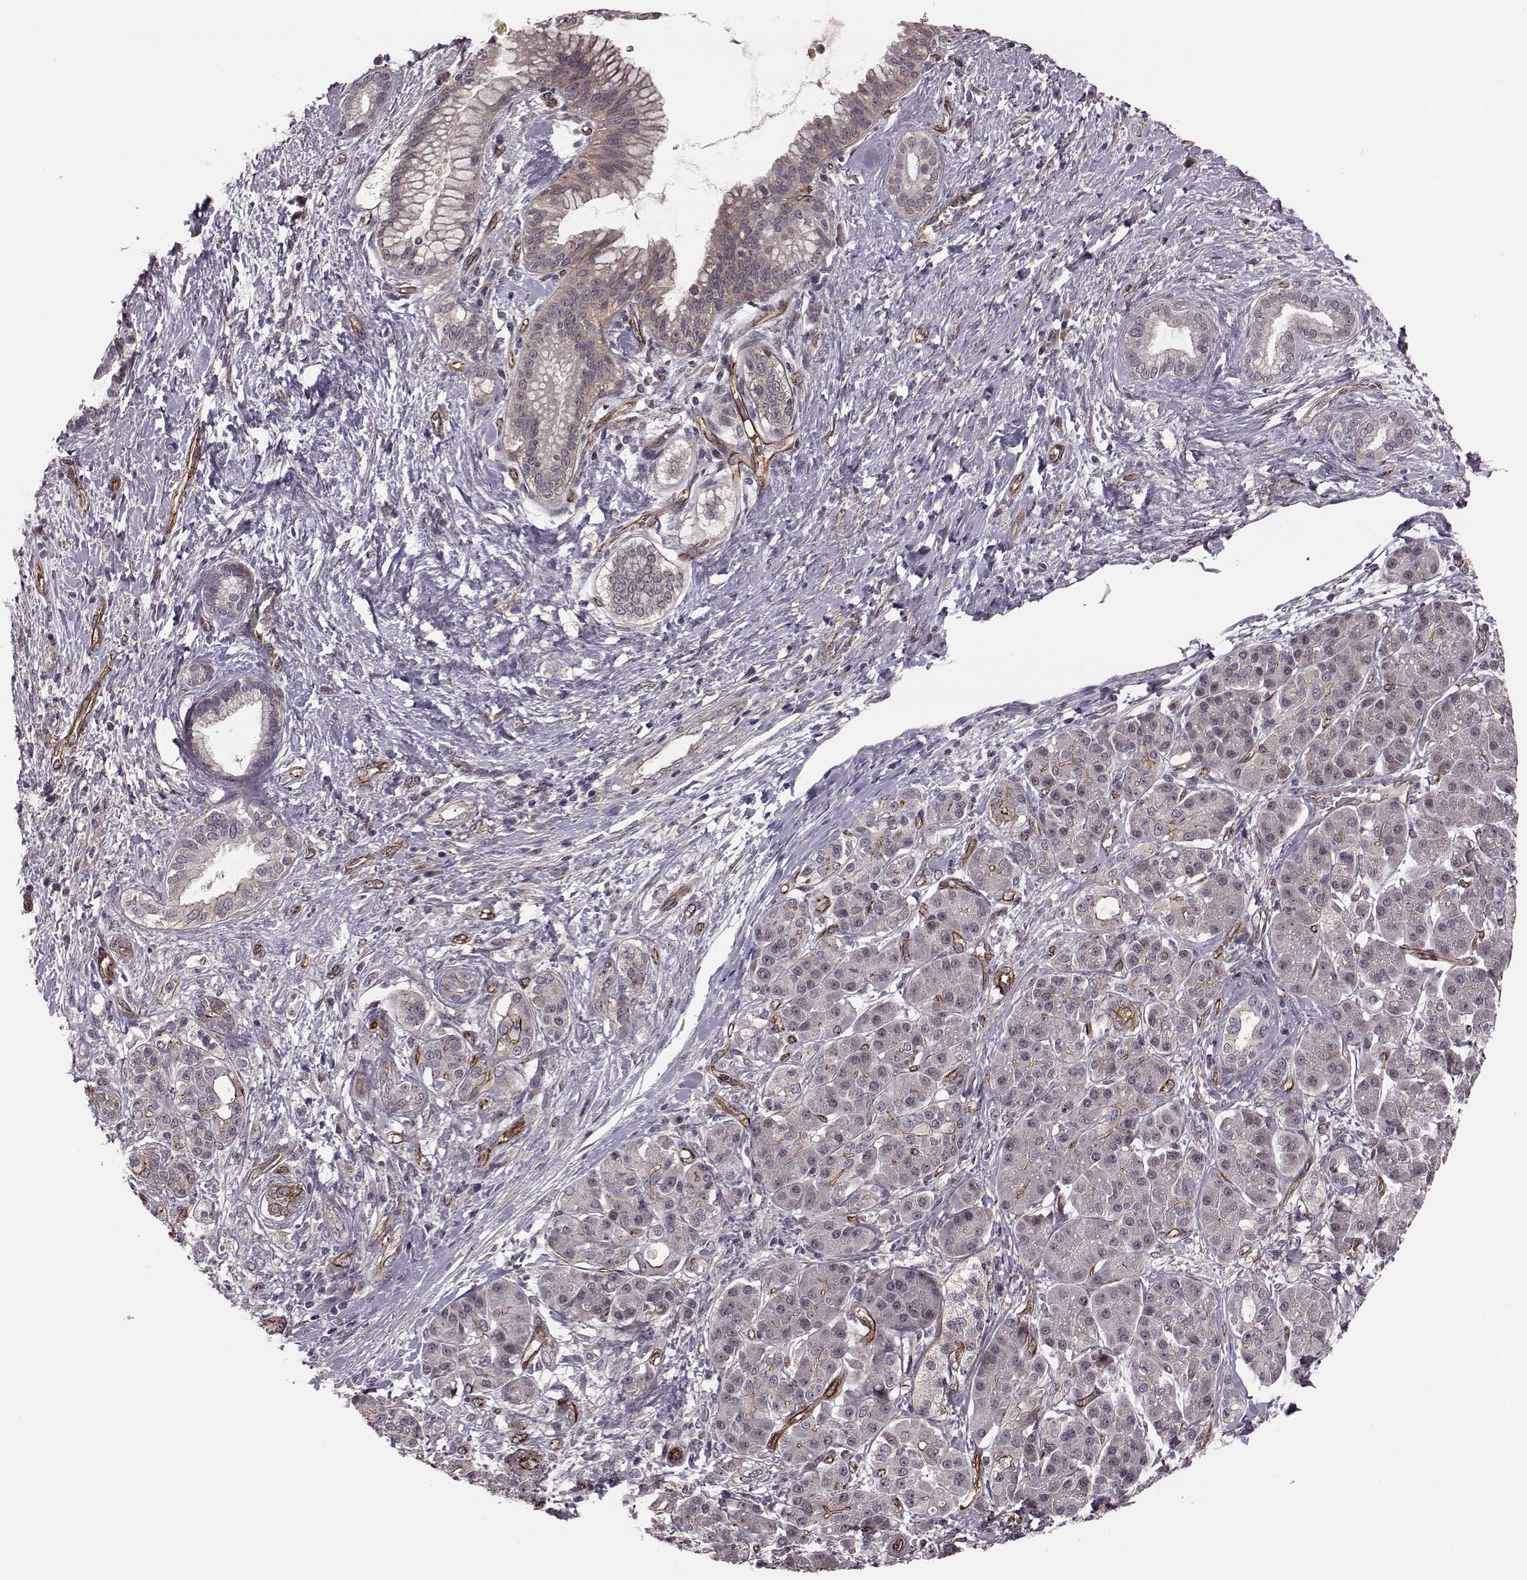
{"staining": {"intensity": "negative", "quantity": "none", "location": "none"}, "tissue": "pancreatic cancer", "cell_type": "Tumor cells", "image_type": "cancer", "snomed": [{"axis": "morphology", "description": "Adenocarcinoma, NOS"}, {"axis": "topography", "description": "Pancreas"}], "caption": "IHC of pancreatic cancer demonstrates no staining in tumor cells.", "gene": "SYNPO", "patient": {"sex": "female", "age": 73}}